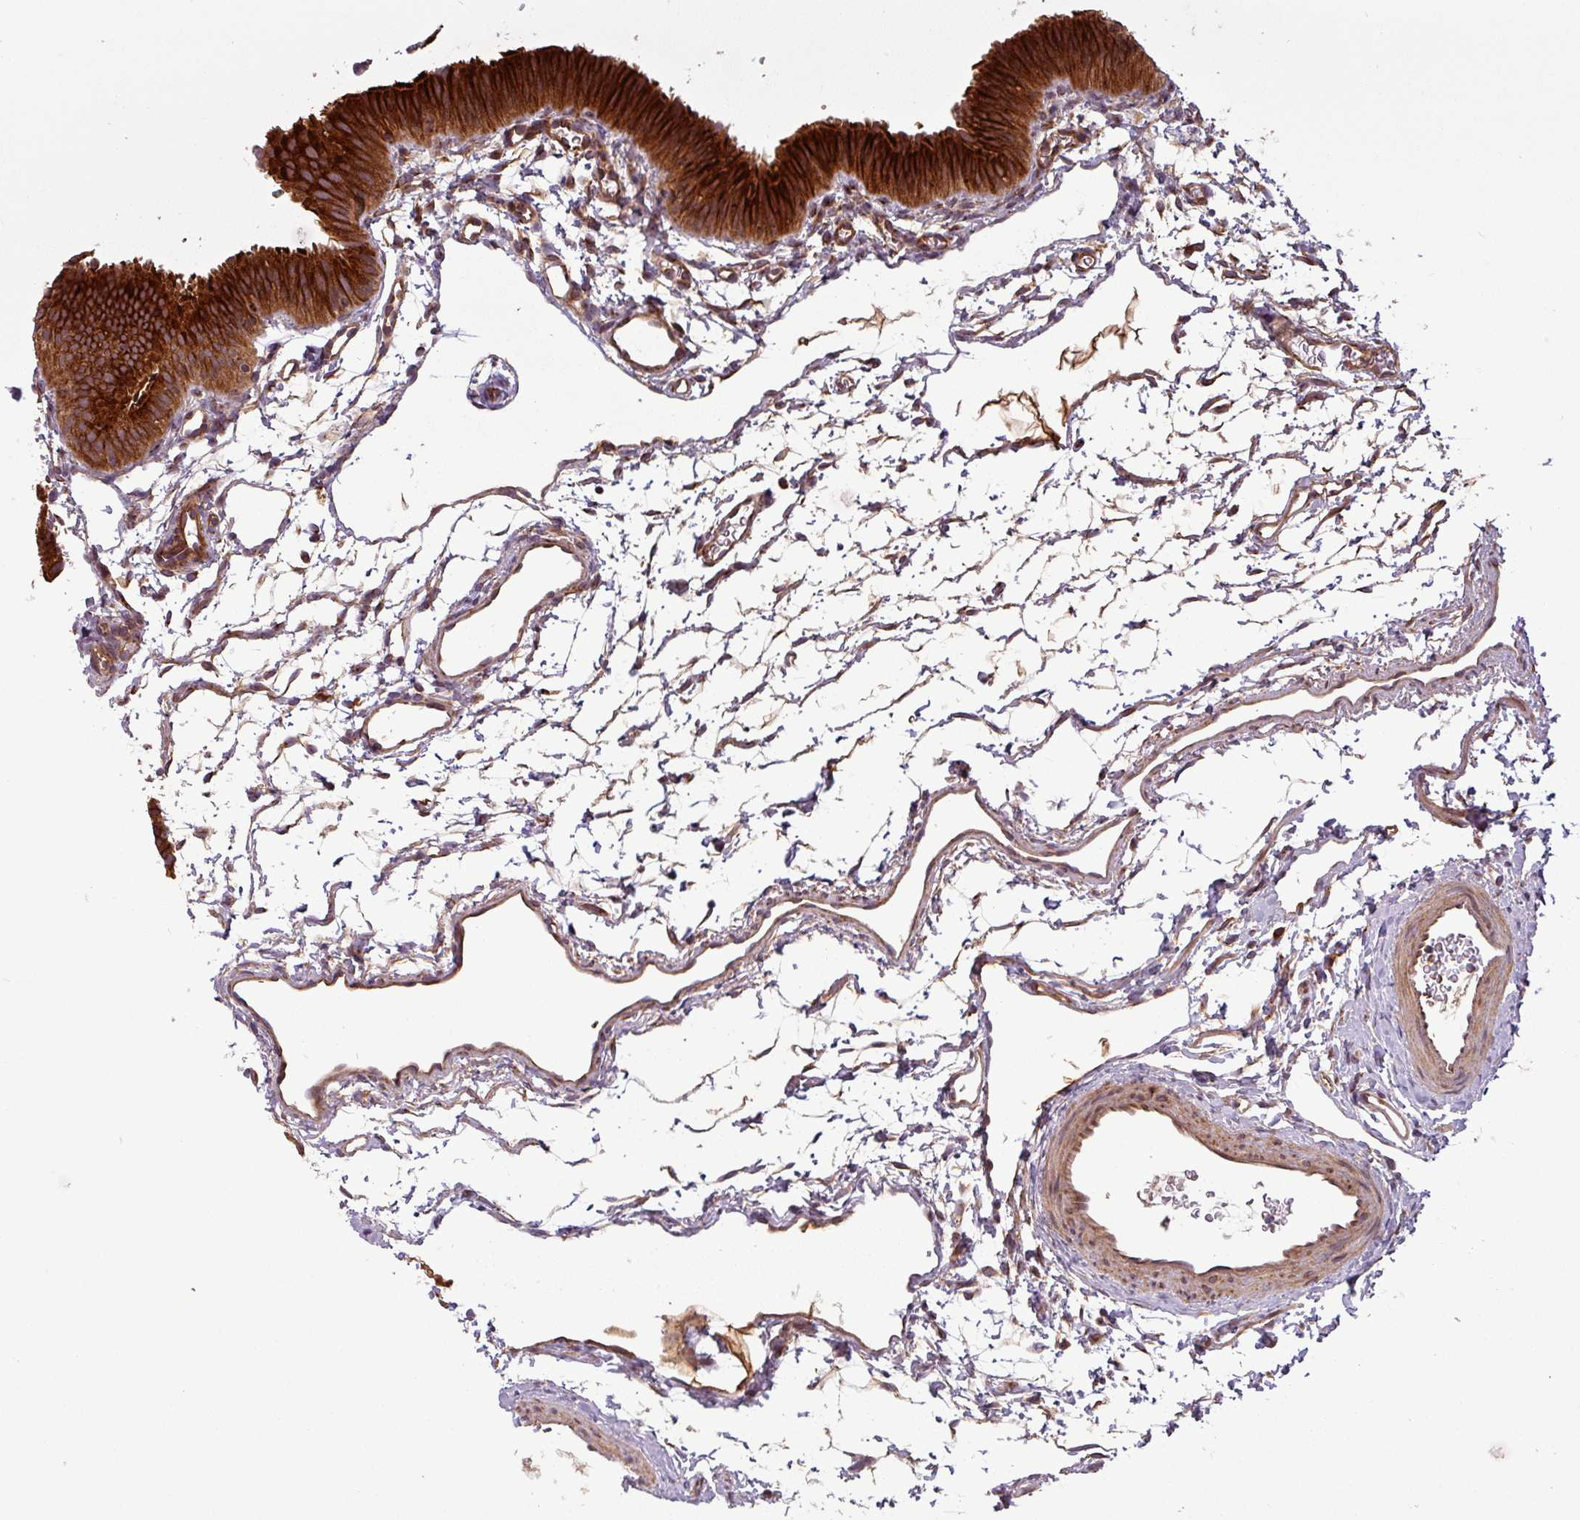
{"staining": {"intensity": "strong", "quantity": ">75%", "location": "cytoplasmic/membranous"}, "tissue": "fallopian tube", "cell_type": "Glandular cells", "image_type": "normal", "snomed": [{"axis": "morphology", "description": "Normal tissue, NOS"}, {"axis": "topography", "description": "Fallopian tube"}], "caption": "Immunohistochemistry (IHC) photomicrograph of normal fallopian tube: human fallopian tube stained using IHC shows high levels of strong protein expression localized specifically in the cytoplasmic/membranous of glandular cells, appearing as a cytoplasmic/membranous brown color.", "gene": "PUS1", "patient": {"sex": "female", "age": 35}}